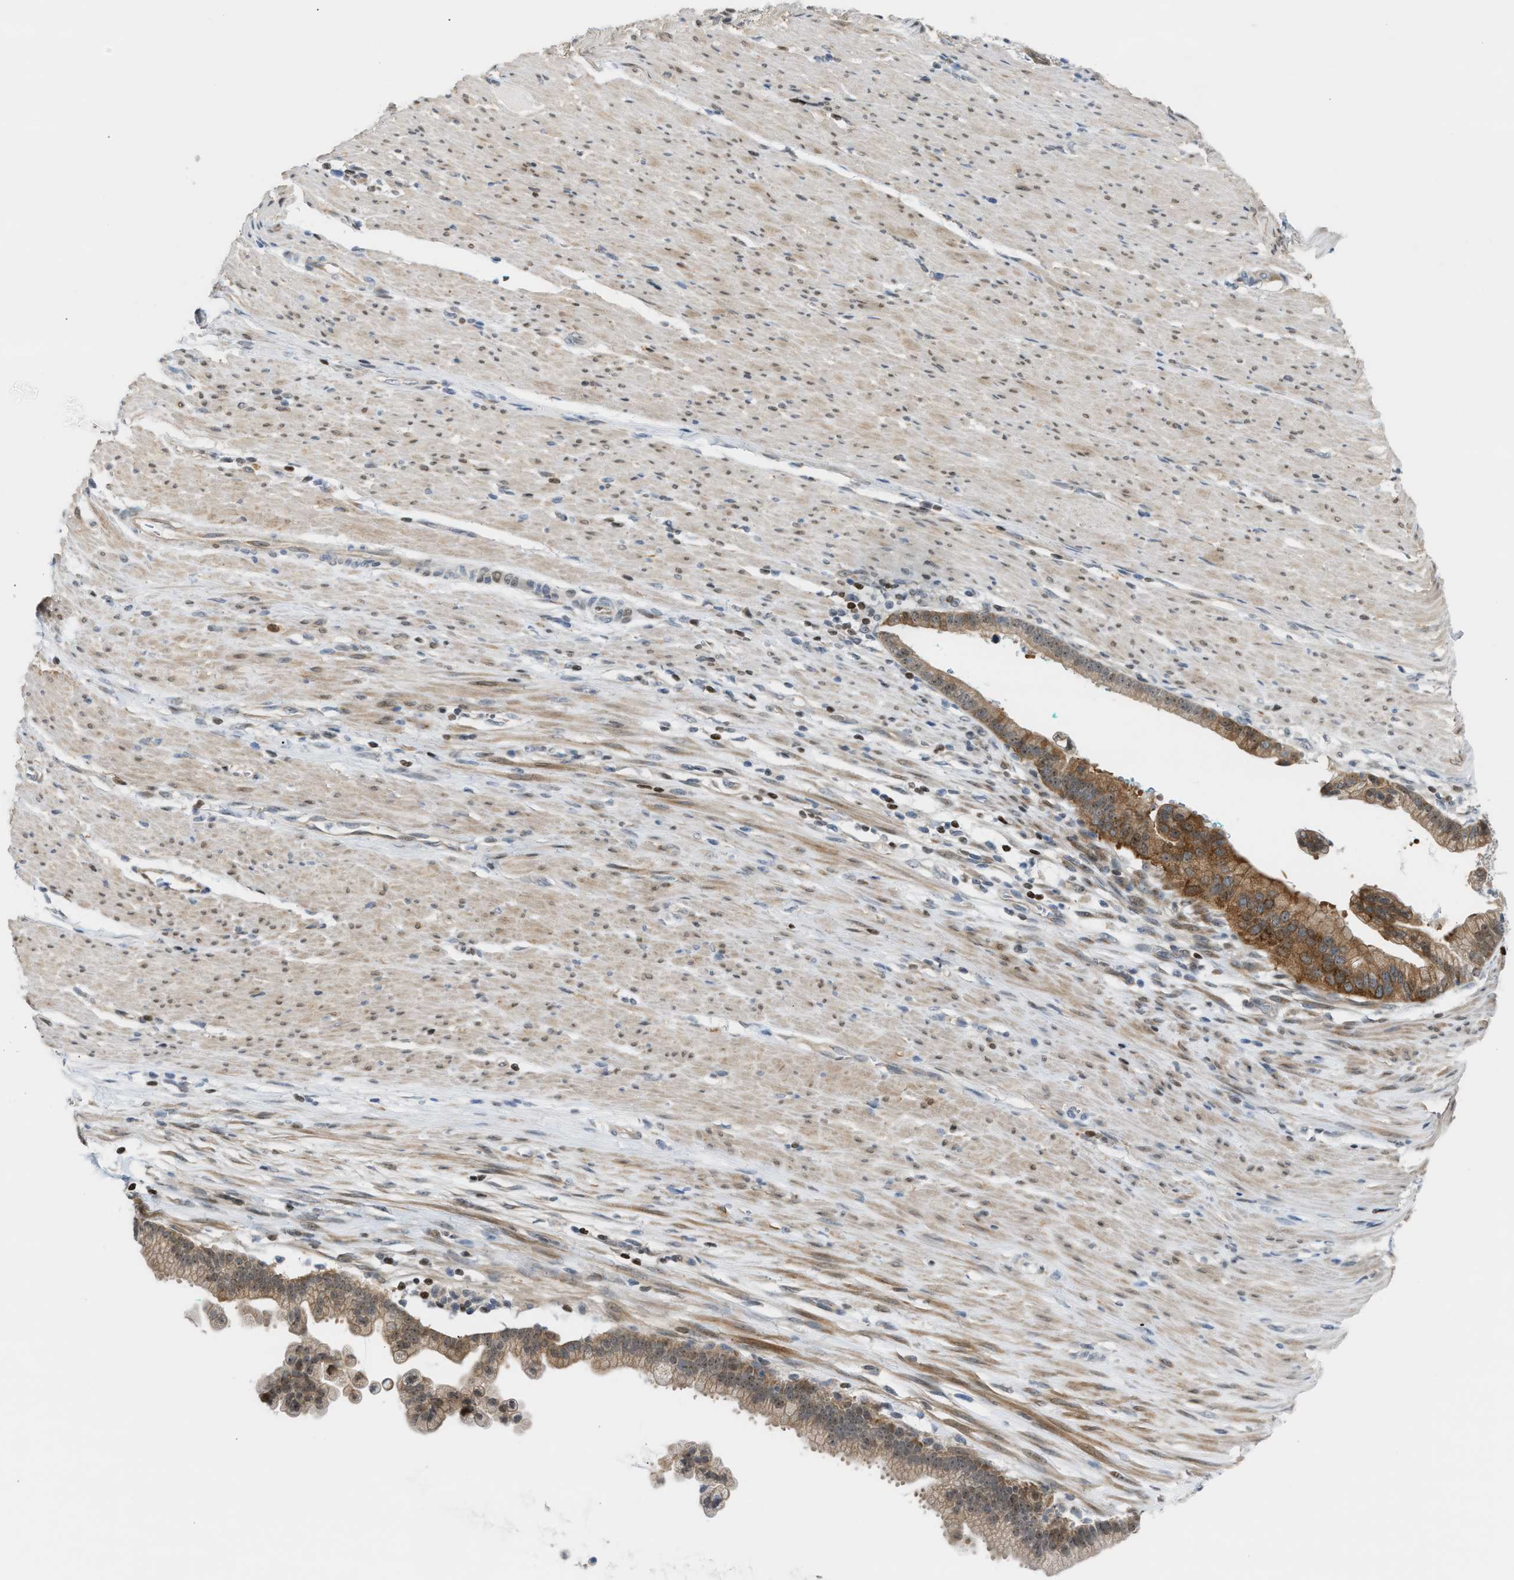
{"staining": {"intensity": "moderate", "quantity": ">75%", "location": "cytoplasmic/membranous,nuclear"}, "tissue": "pancreatic cancer", "cell_type": "Tumor cells", "image_type": "cancer", "snomed": [{"axis": "morphology", "description": "Adenocarcinoma, NOS"}, {"axis": "topography", "description": "Pancreas"}], "caption": "Human pancreatic cancer (adenocarcinoma) stained with a protein marker shows moderate staining in tumor cells.", "gene": "NPS", "patient": {"sex": "male", "age": 69}}